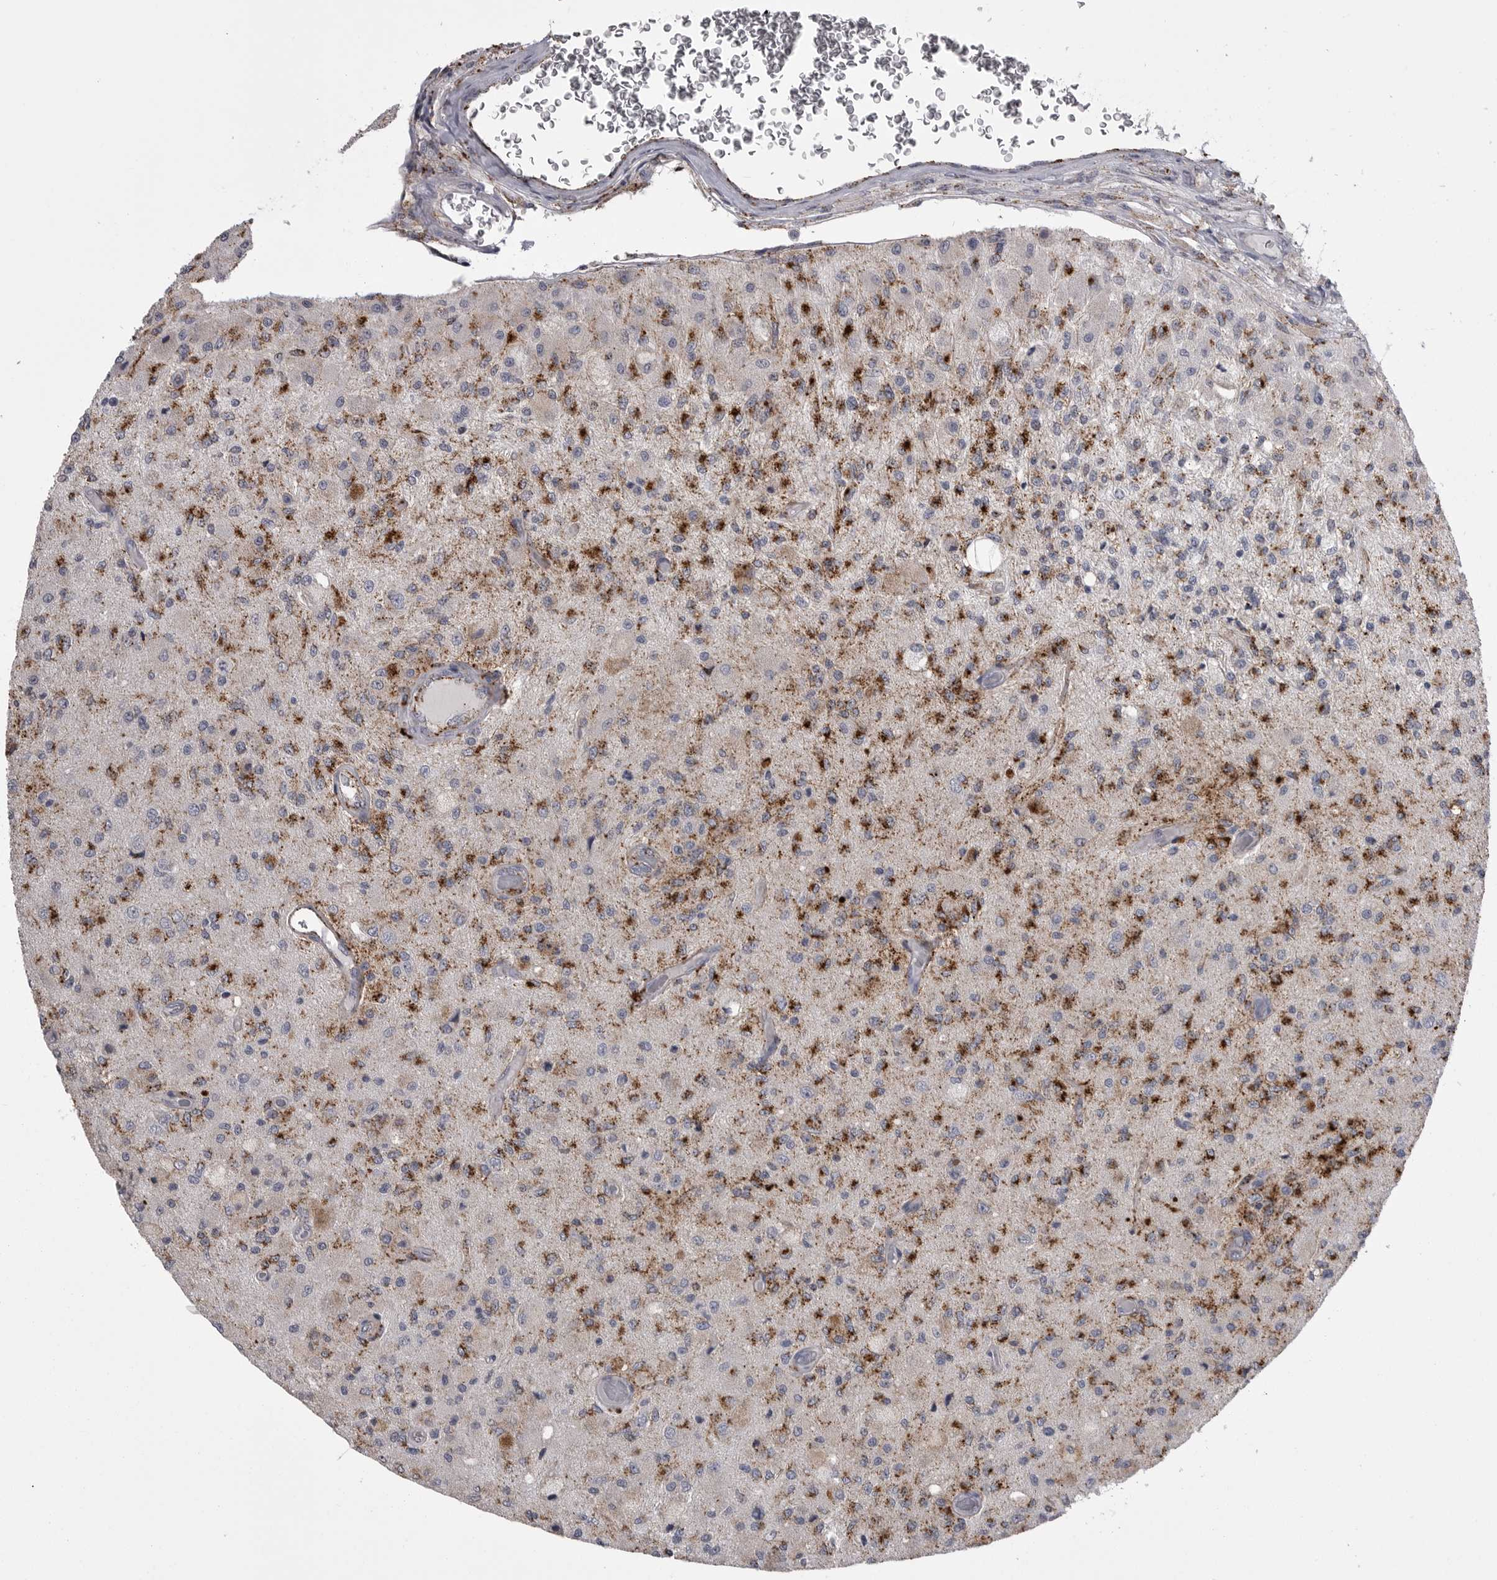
{"staining": {"intensity": "strong", "quantity": "25%-75%", "location": "cytoplasmic/membranous"}, "tissue": "glioma", "cell_type": "Tumor cells", "image_type": "cancer", "snomed": [{"axis": "morphology", "description": "Normal tissue, NOS"}, {"axis": "morphology", "description": "Glioma, malignant, High grade"}, {"axis": "topography", "description": "Cerebral cortex"}], "caption": "Glioma stained with DAB immunohistochemistry exhibits high levels of strong cytoplasmic/membranous expression in approximately 25%-75% of tumor cells. (Brightfield microscopy of DAB IHC at high magnification).", "gene": "PSPN", "patient": {"sex": "male", "age": 77}}